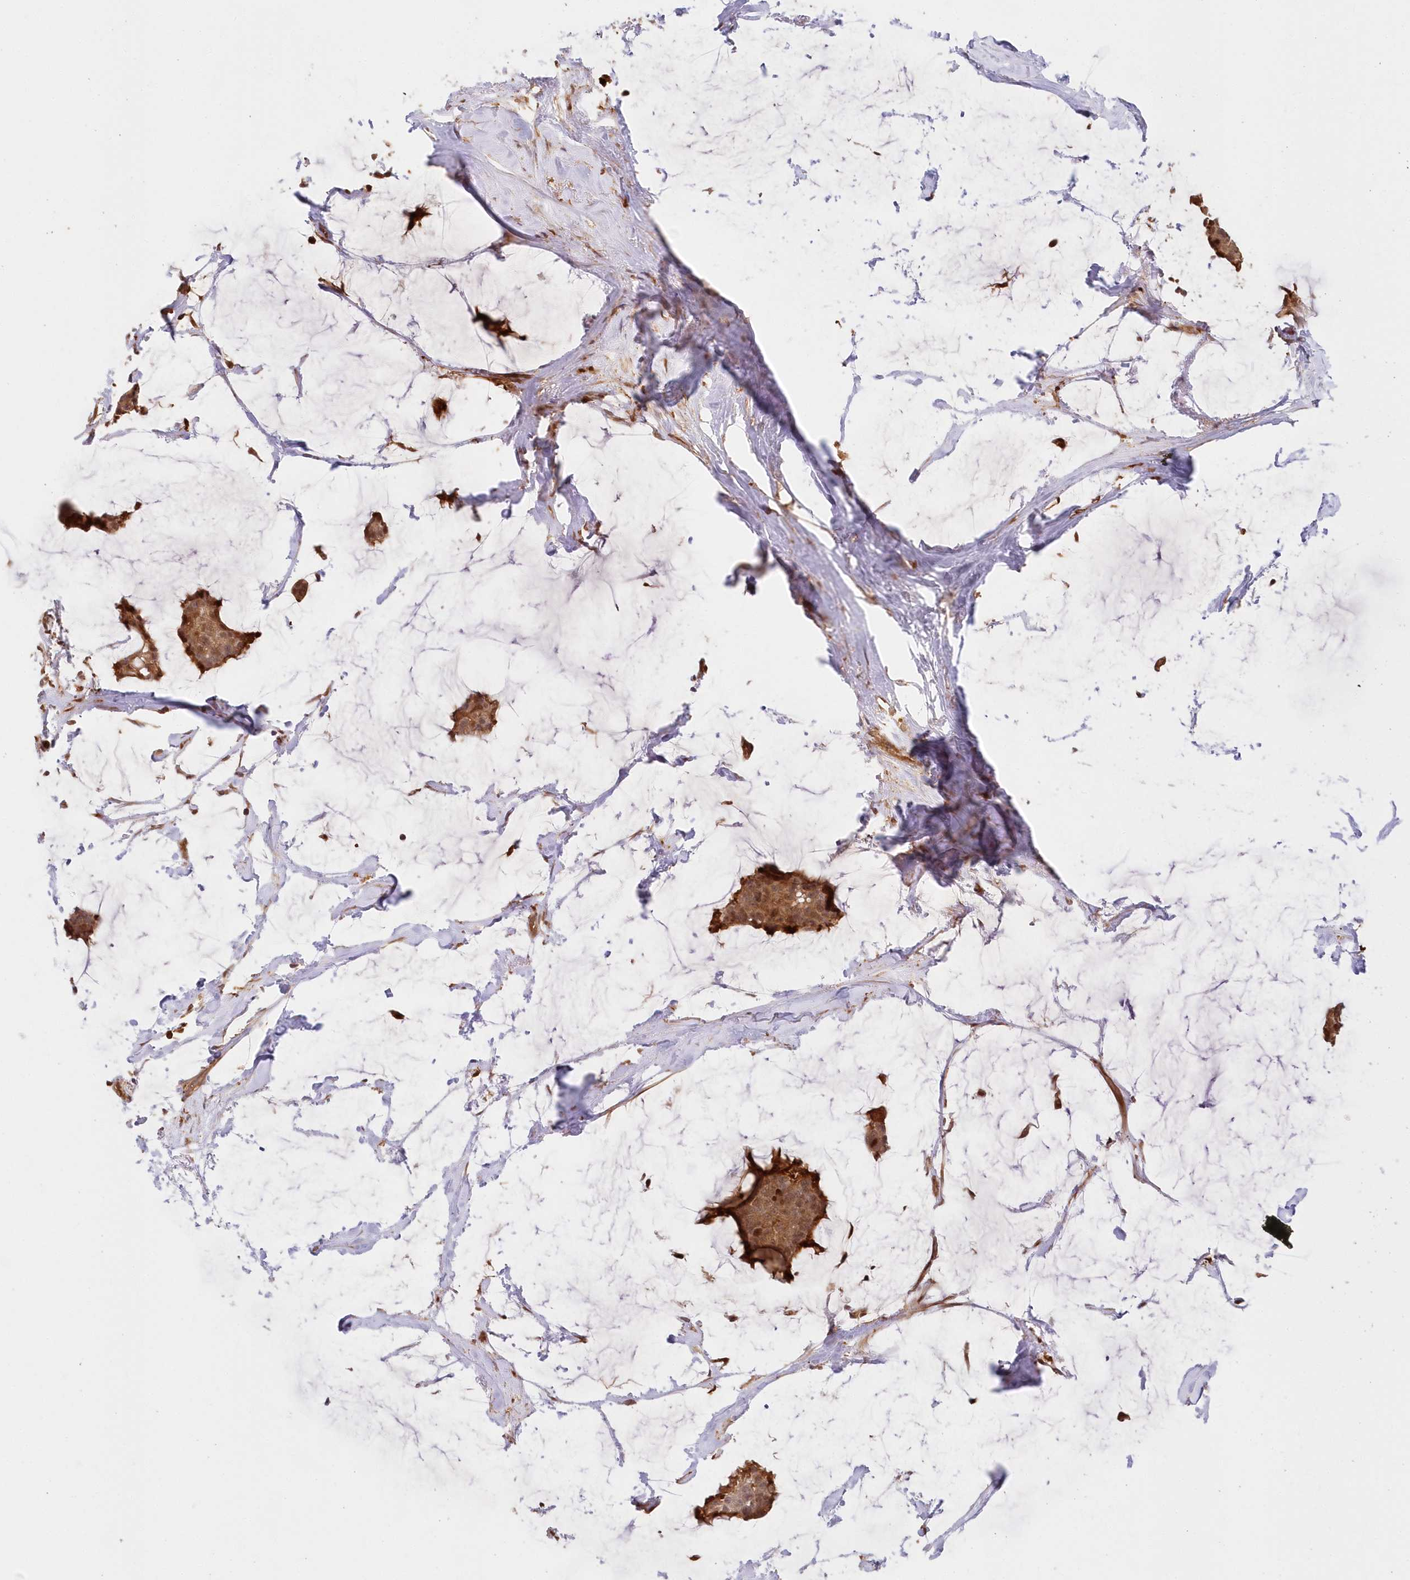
{"staining": {"intensity": "moderate", "quantity": ">75%", "location": "cytoplasmic/membranous,nuclear"}, "tissue": "breast cancer", "cell_type": "Tumor cells", "image_type": "cancer", "snomed": [{"axis": "morphology", "description": "Duct carcinoma"}, {"axis": "topography", "description": "Breast"}], "caption": "Brown immunohistochemical staining in human invasive ductal carcinoma (breast) shows moderate cytoplasmic/membranous and nuclear expression in about >75% of tumor cells.", "gene": "GBE1", "patient": {"sex": "female", "age": 93}}